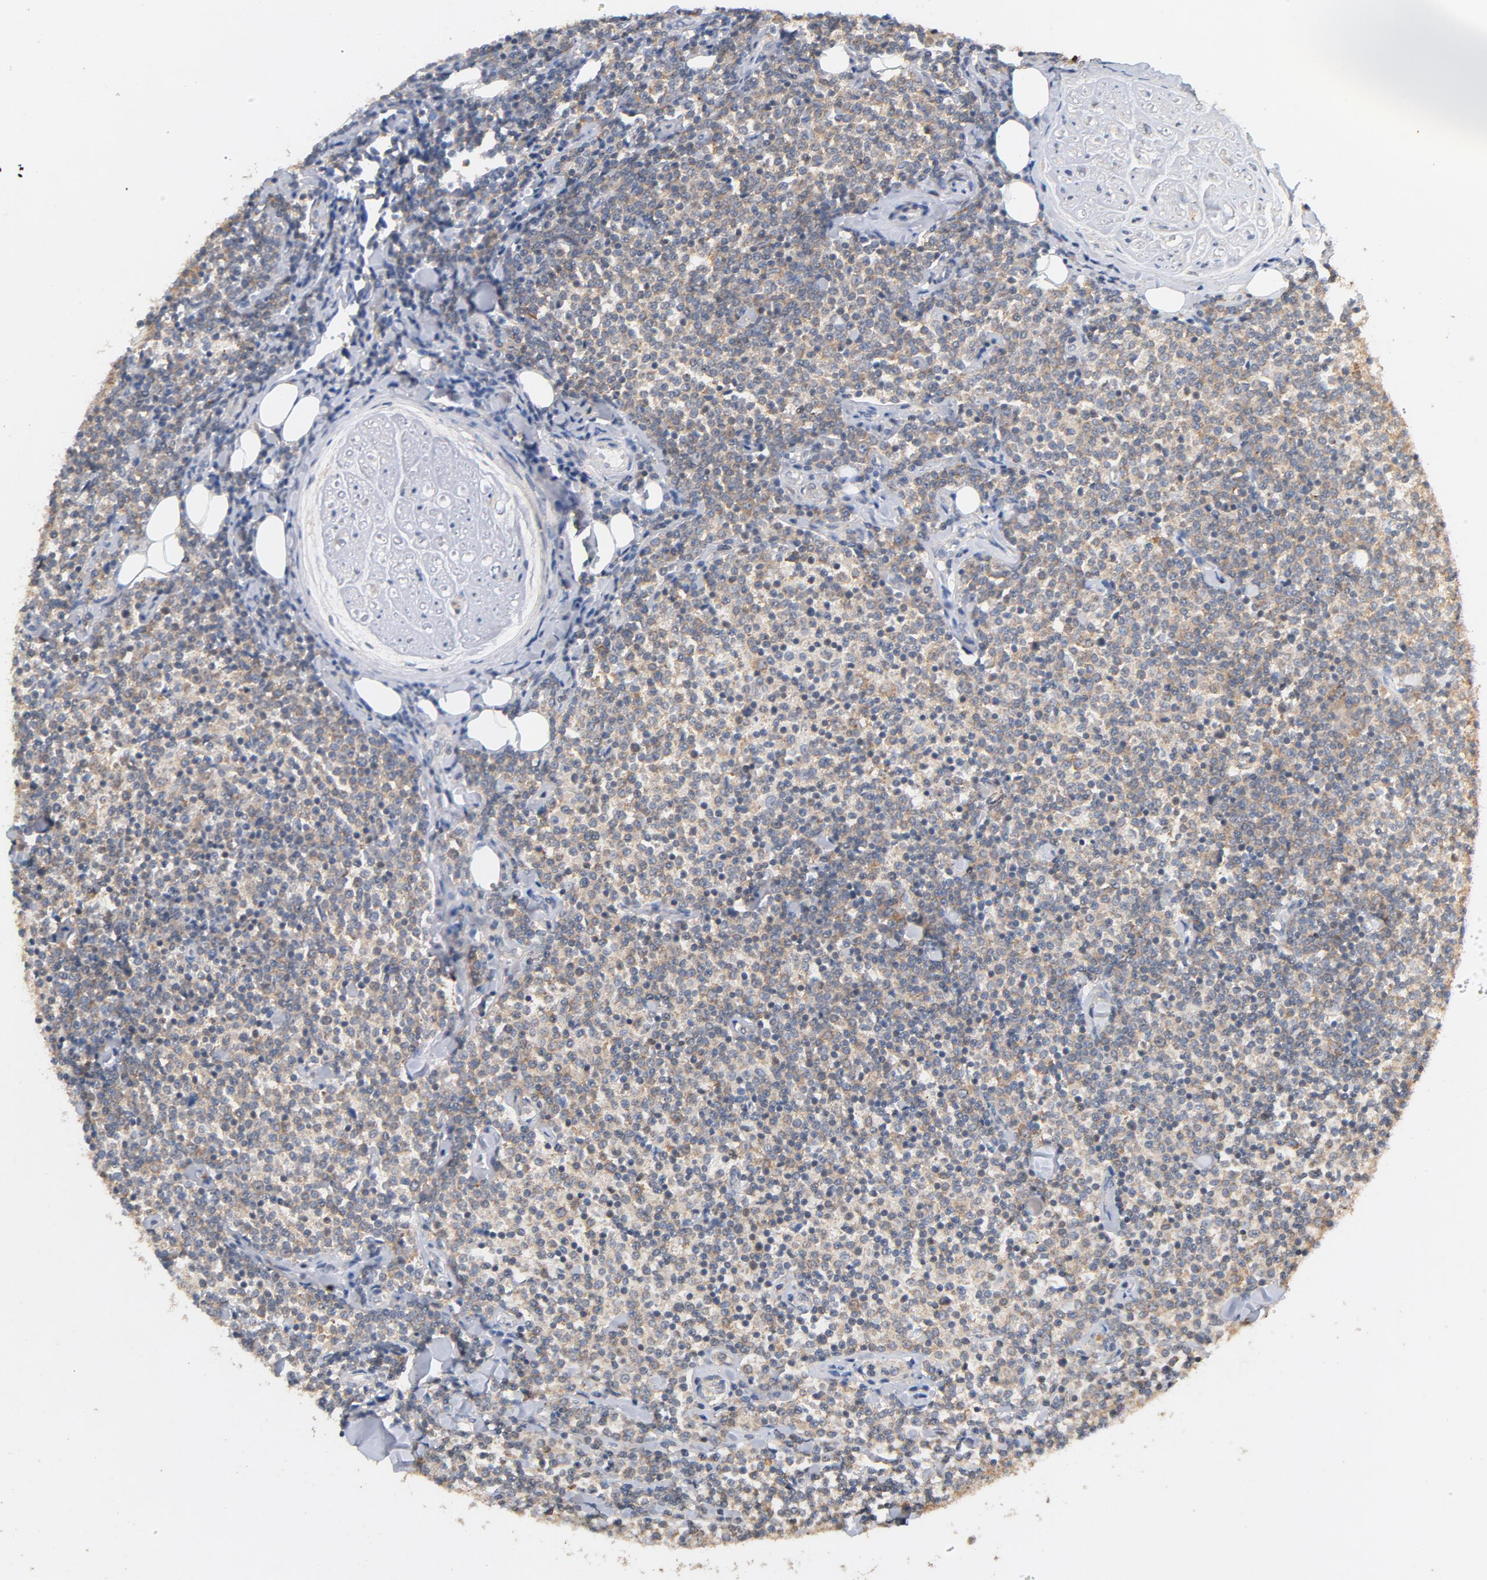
{"staining": {"intensity": "weak", "quantity": ">75%", "location": "cytoplasmic/membranous"}, "tissue": "lymphoma", "cell_type": "Tumor cells", "image_type": "cancer", "snomed": [{"axis": "morphology", "description": "Malignant lymphoma, non-Hodgkin's type, Low grade"}, {"axis": "topography", "description": "Soft tissue"}], "caption": "A high-resolution micrograph shows immunohistochemistry staining of lymphoma, which demonstrates weak cytoplasmic/membranous positivity in approximately >75% of tumor cells.", "gene": "DDX6", "patient": {"sex": "male", "age": 92}}